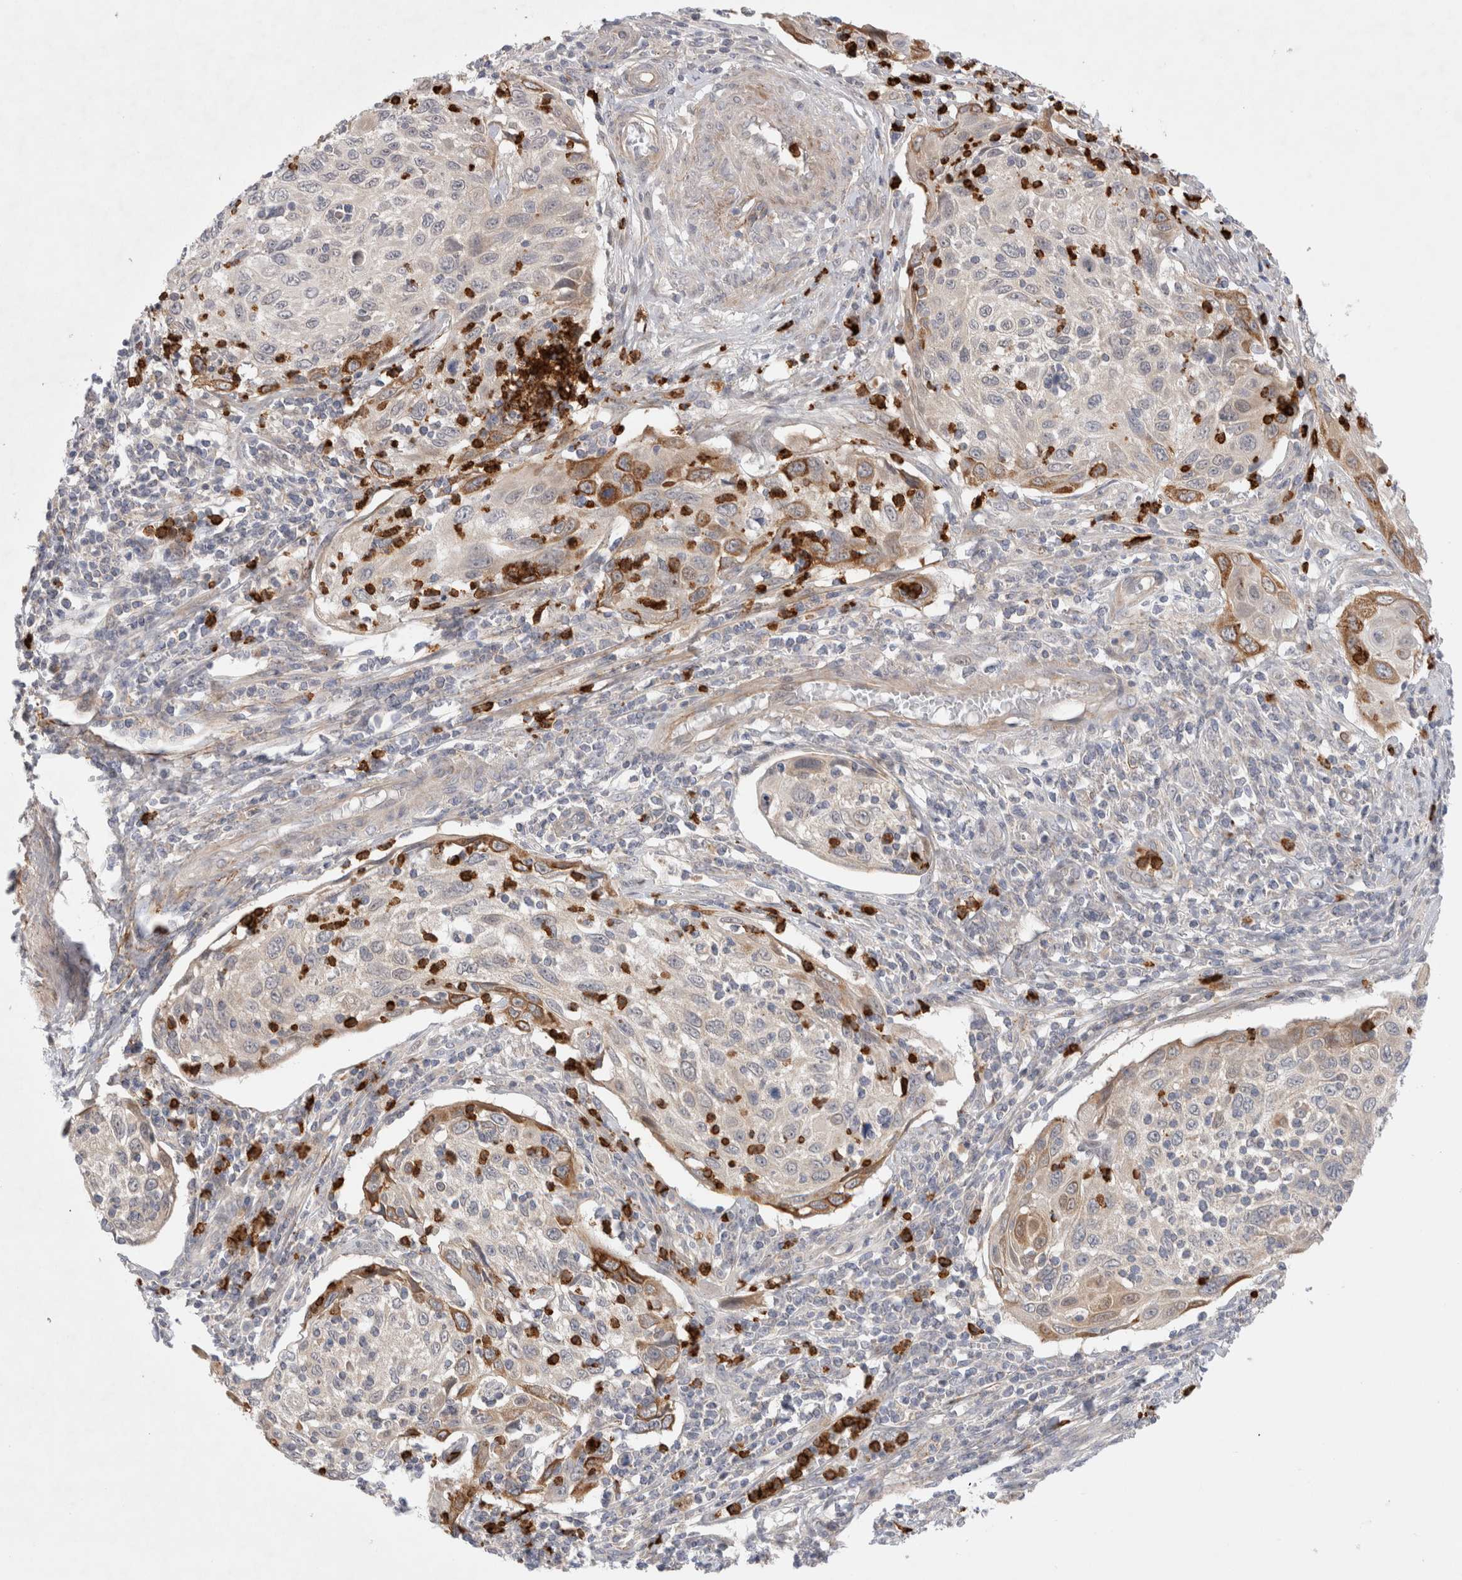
{"staining": {"intensity": "moderate", "quantity": "<25%", "location": "cytoplasmic/membranous"}, "tissue": "cervical cancer", "cell_type": "Tumor cells", "image_type": "cancer", "snomed": [{"axis": "morphology", "description": "Squamous cell carcinoma, NOS"}, {"axis": "topography", "description": "Cervix"}], "caption": "Cervical squamous cell carcinoma stained with DAB immunohistochemistry (IHC) exhibits low levels of moderate cytoplasmic/membranous expression in approximately <25% of tumor cells. Immunohistochemistry (ihc) stains the protein of interest in brown and the nuclei are stained blue.", "gene": "GSDMB", "patient": {"sex": "female", "age": 70}}